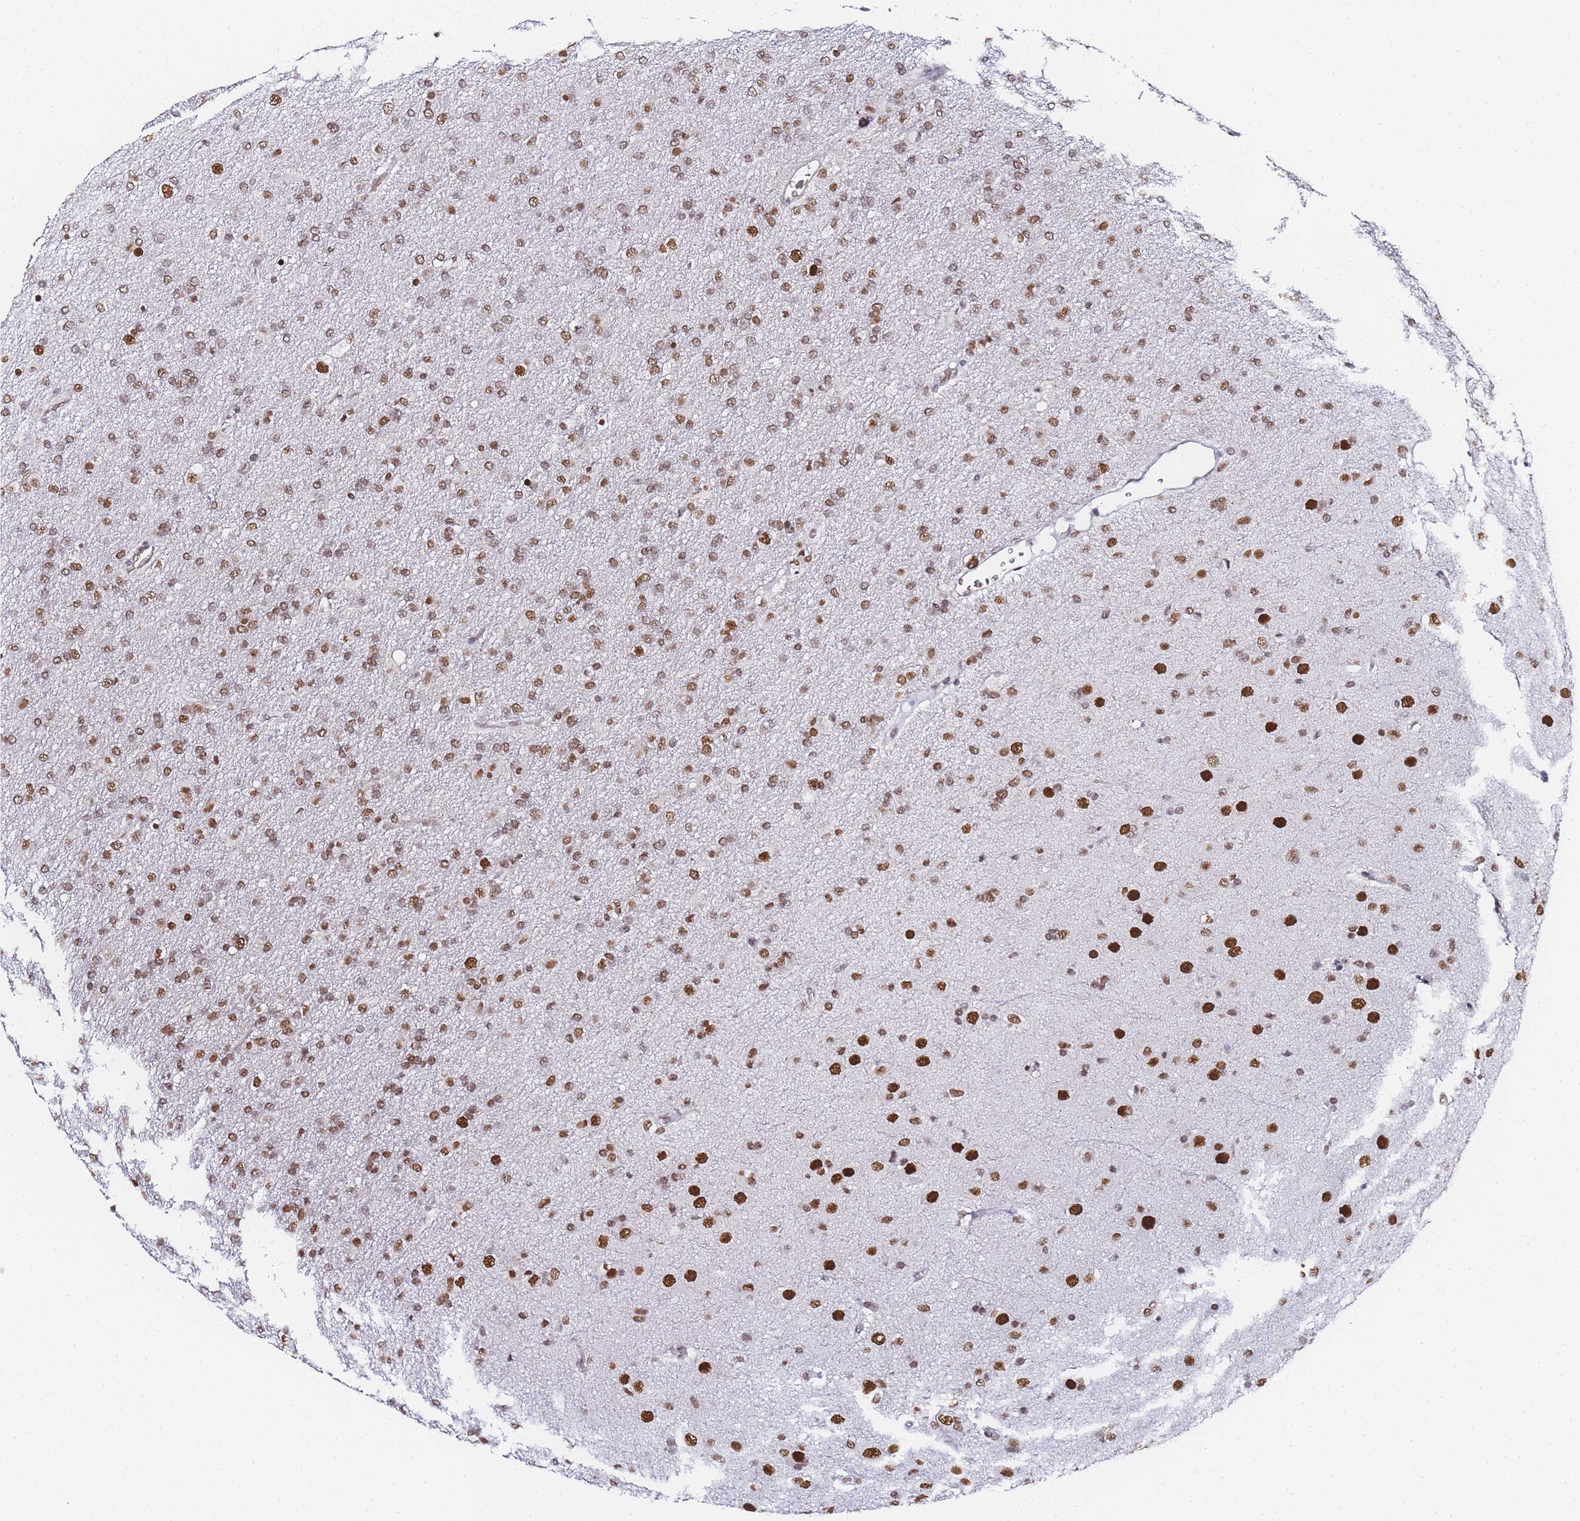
{"staining": {"intensity": "moderate", "quantity": ">75%", "location": "nuclear"}, "tissue": "glioma", "cell_type": "Tumor cells", "image_type": "cancer", "snomed": [{"axis": "morphology", "description": "Glioma, malignant, Low grade"}, {"axis": "topography", "description": "Brain"}], "caption": "This is a micrograph of immunohistochemistry (IHC) staining of malignant glioma (low-grade), which shows moderate positivity in the nuclear of tumor cells.", "gene": "POLR1A", "patient": {"sex": "male", "age": 65}}